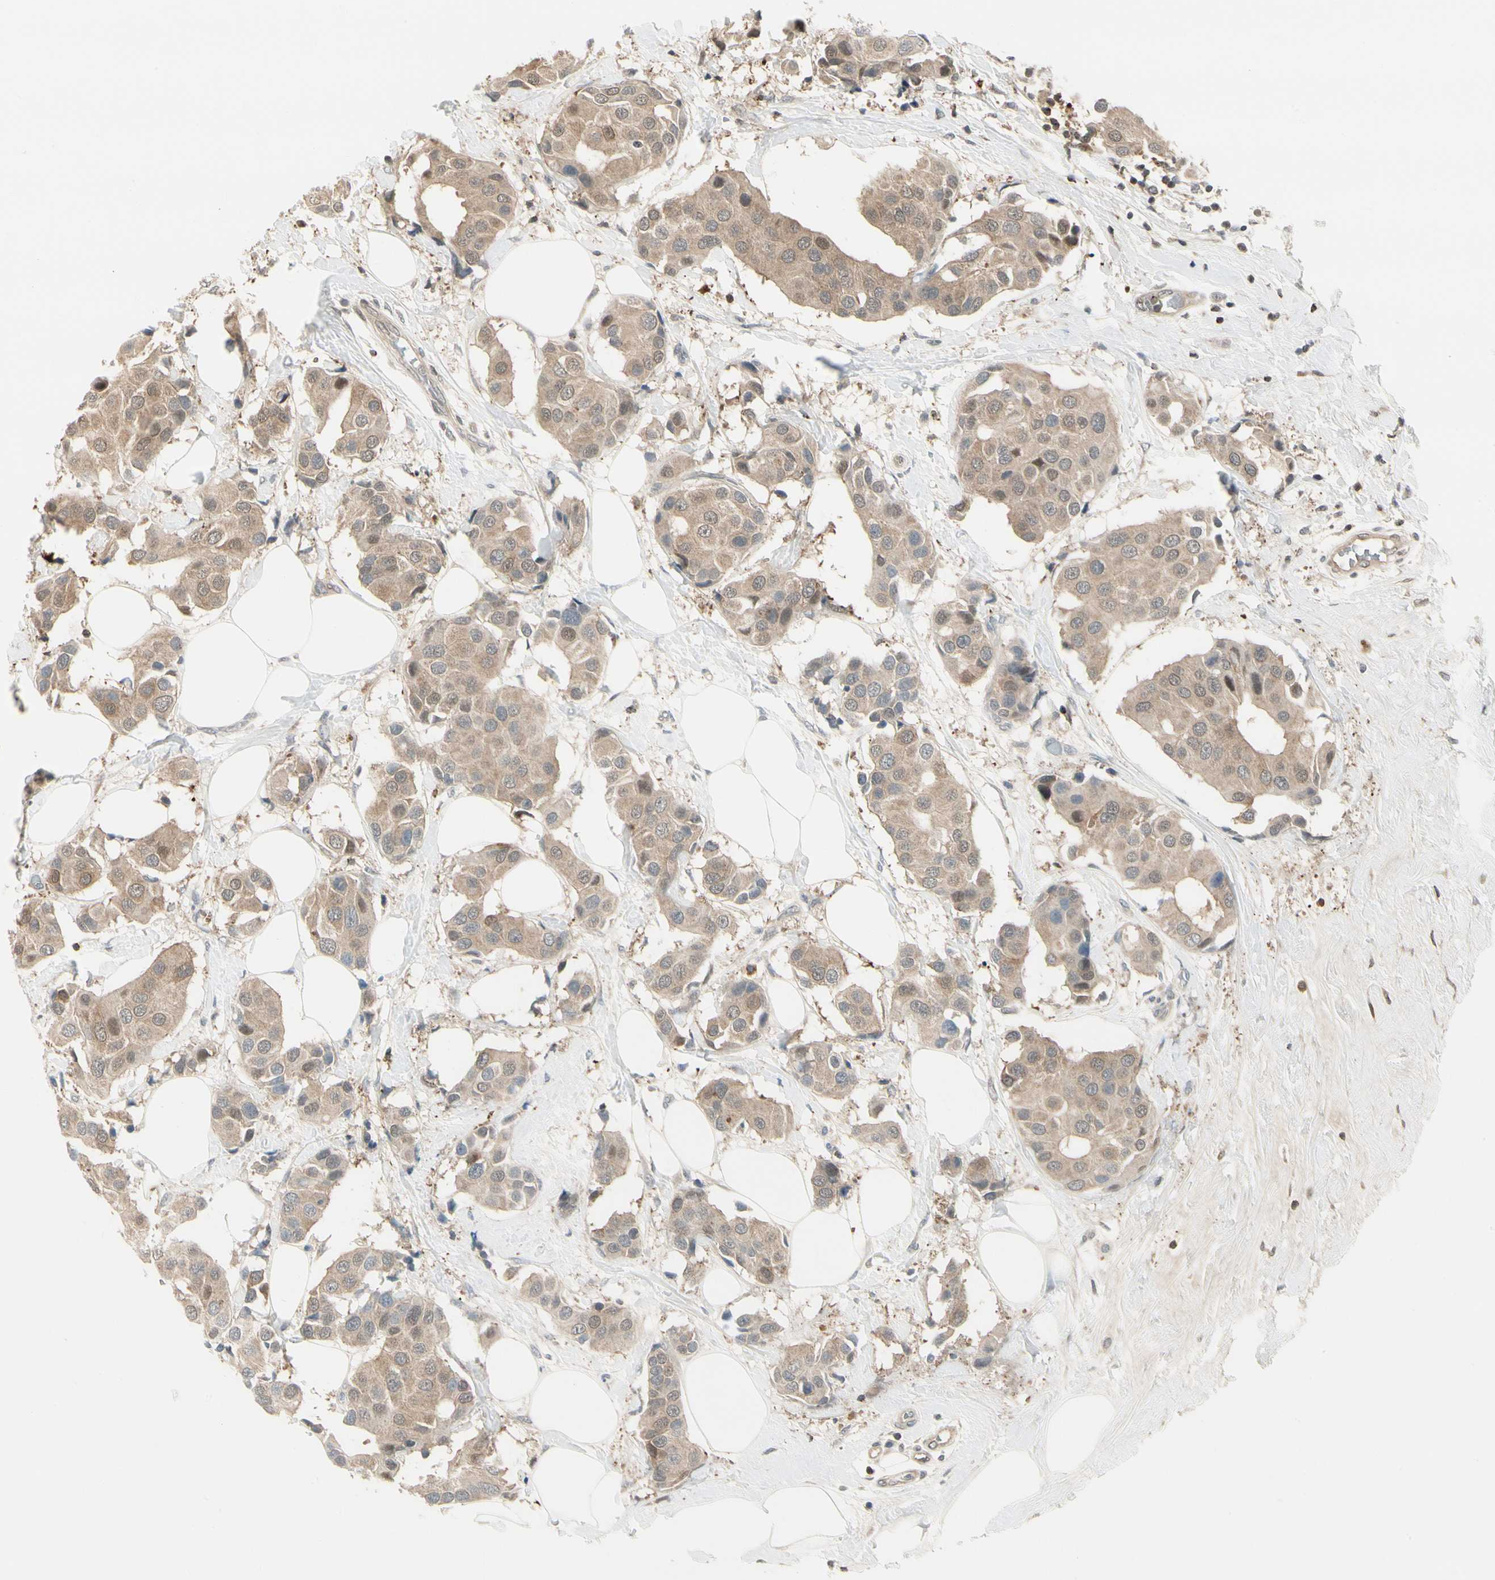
{"staining": {"intensity": "moderate", "quantity": ">75%", "location": "cytoplasmic/membranous"}, "tissue": "breast cancer", "cell_type": "Tumor cells", "image_type": "cancer", "snomed": [{"axis": "morphology", "description": "Normal tissue, NOS"}, {"axis": "morphology", "description": "Duct carcinoma"}, {"axis": "topography", "description": "Breast"}], "caption": "Immunohistochemistry staining of breast infiltrating ductal carcinoma, which demonstrates medium levels of moderate cytoplasmic/membranous expression in about >75% of tumor cells indicating moderate cytoplasmic/membranous protein positivity. The staining was performed using DAB (3,3'-diaminobenzidine) (brown) for protein detection and nuclei were counterstained in hematoxylin (blue).", "gene": "EVC", "patient": {"sex": "female", "age": 39}}